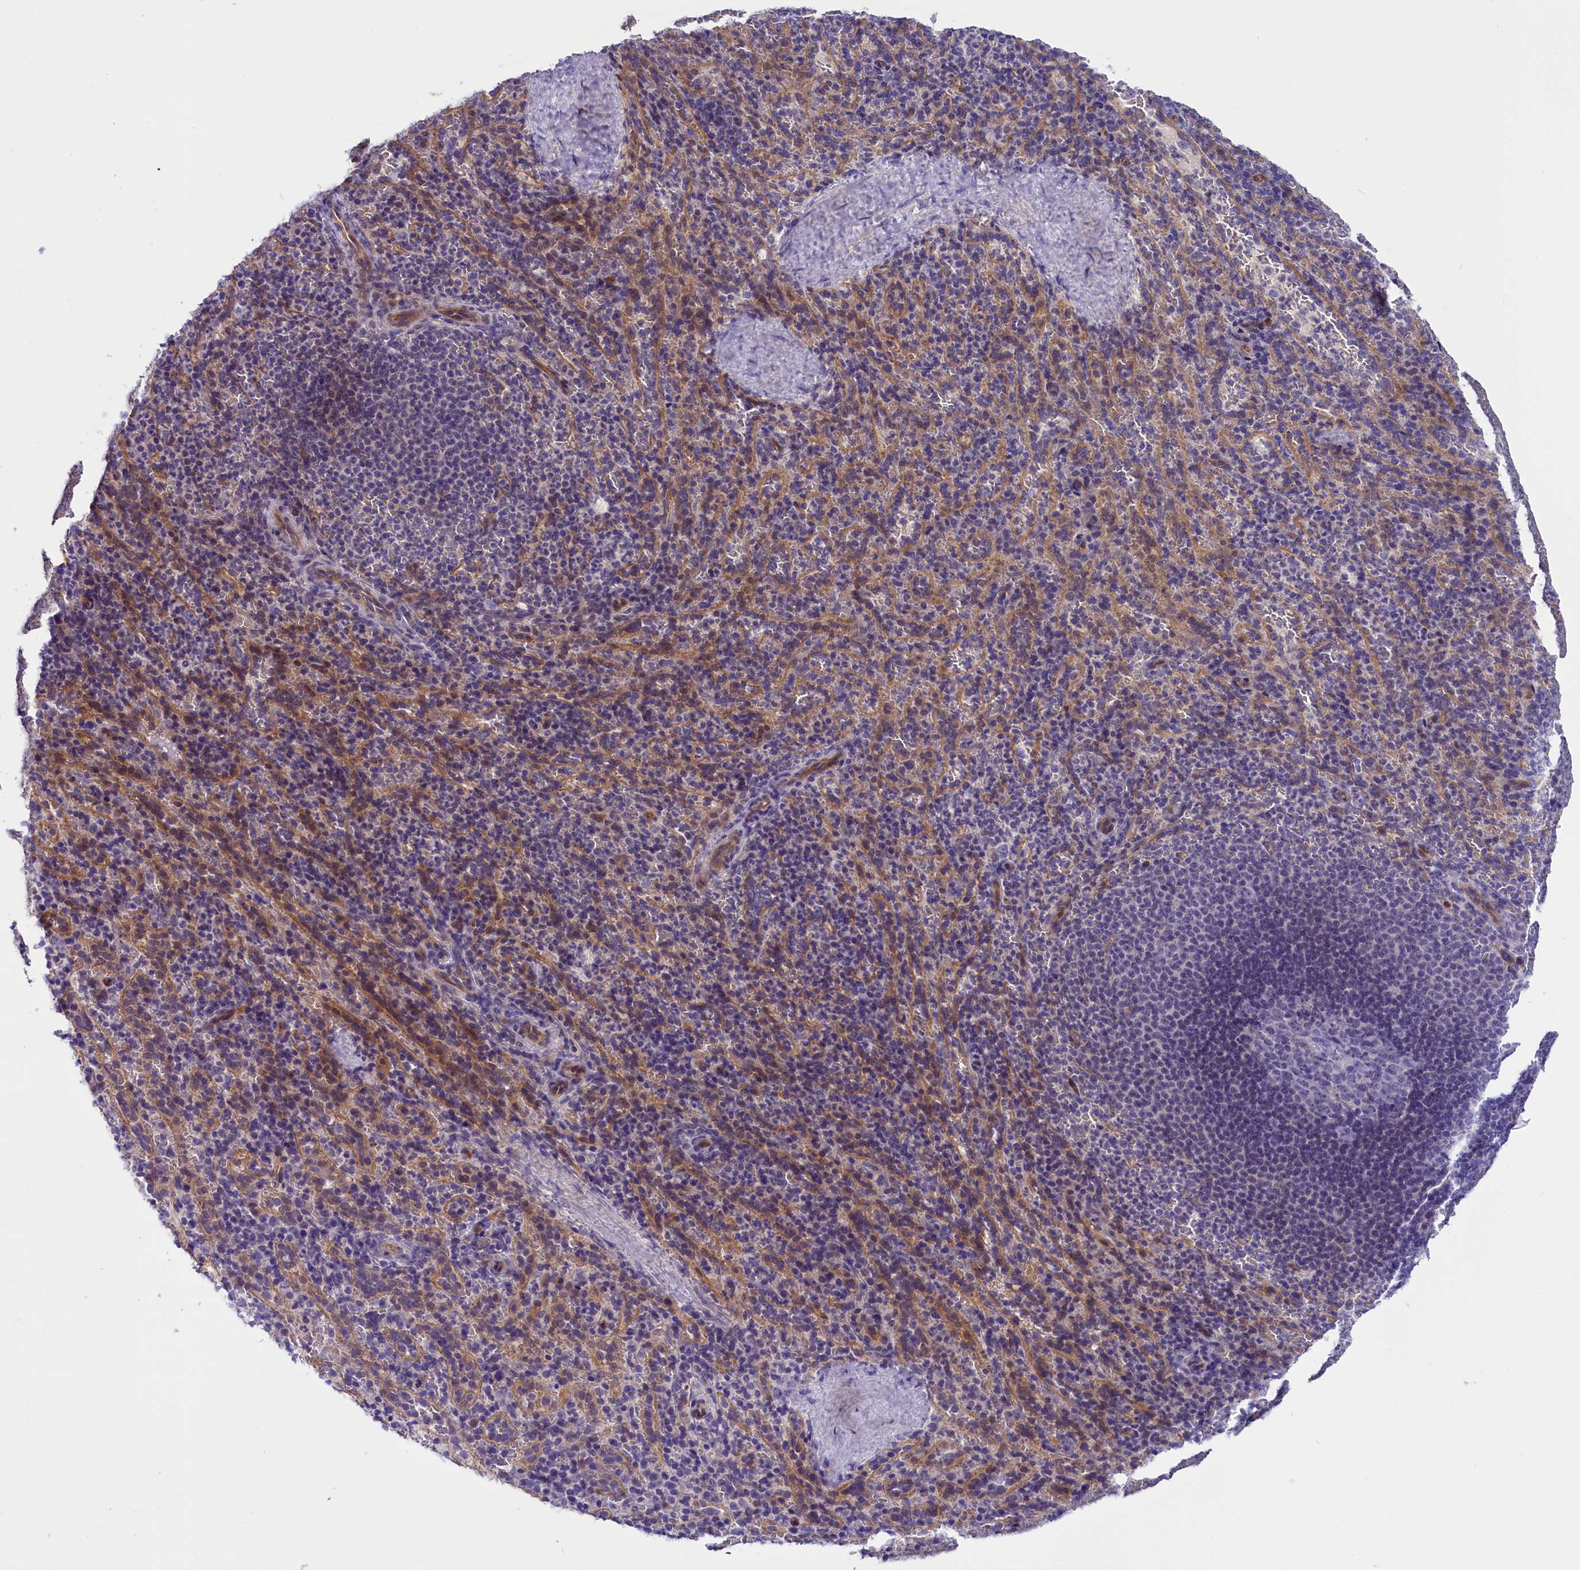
{"staining": {"intensity": "negative", "quantity": "none", "location": "none"}, "tissue": "spleen", "cell_type": "Cells in red pulp", "image_type": "normal", "snomed": [{"axis": "morphology", "description": "Normal tissue, NOS"}, {"axis": "topography", "description": "Spleen"}], "caption": "The immunohistochemistry (IHC) image has no significant positivity in cells in red pulp of spleen.", "gene": "CCDC32", "patient": {"sex": "female", "age": 21}}